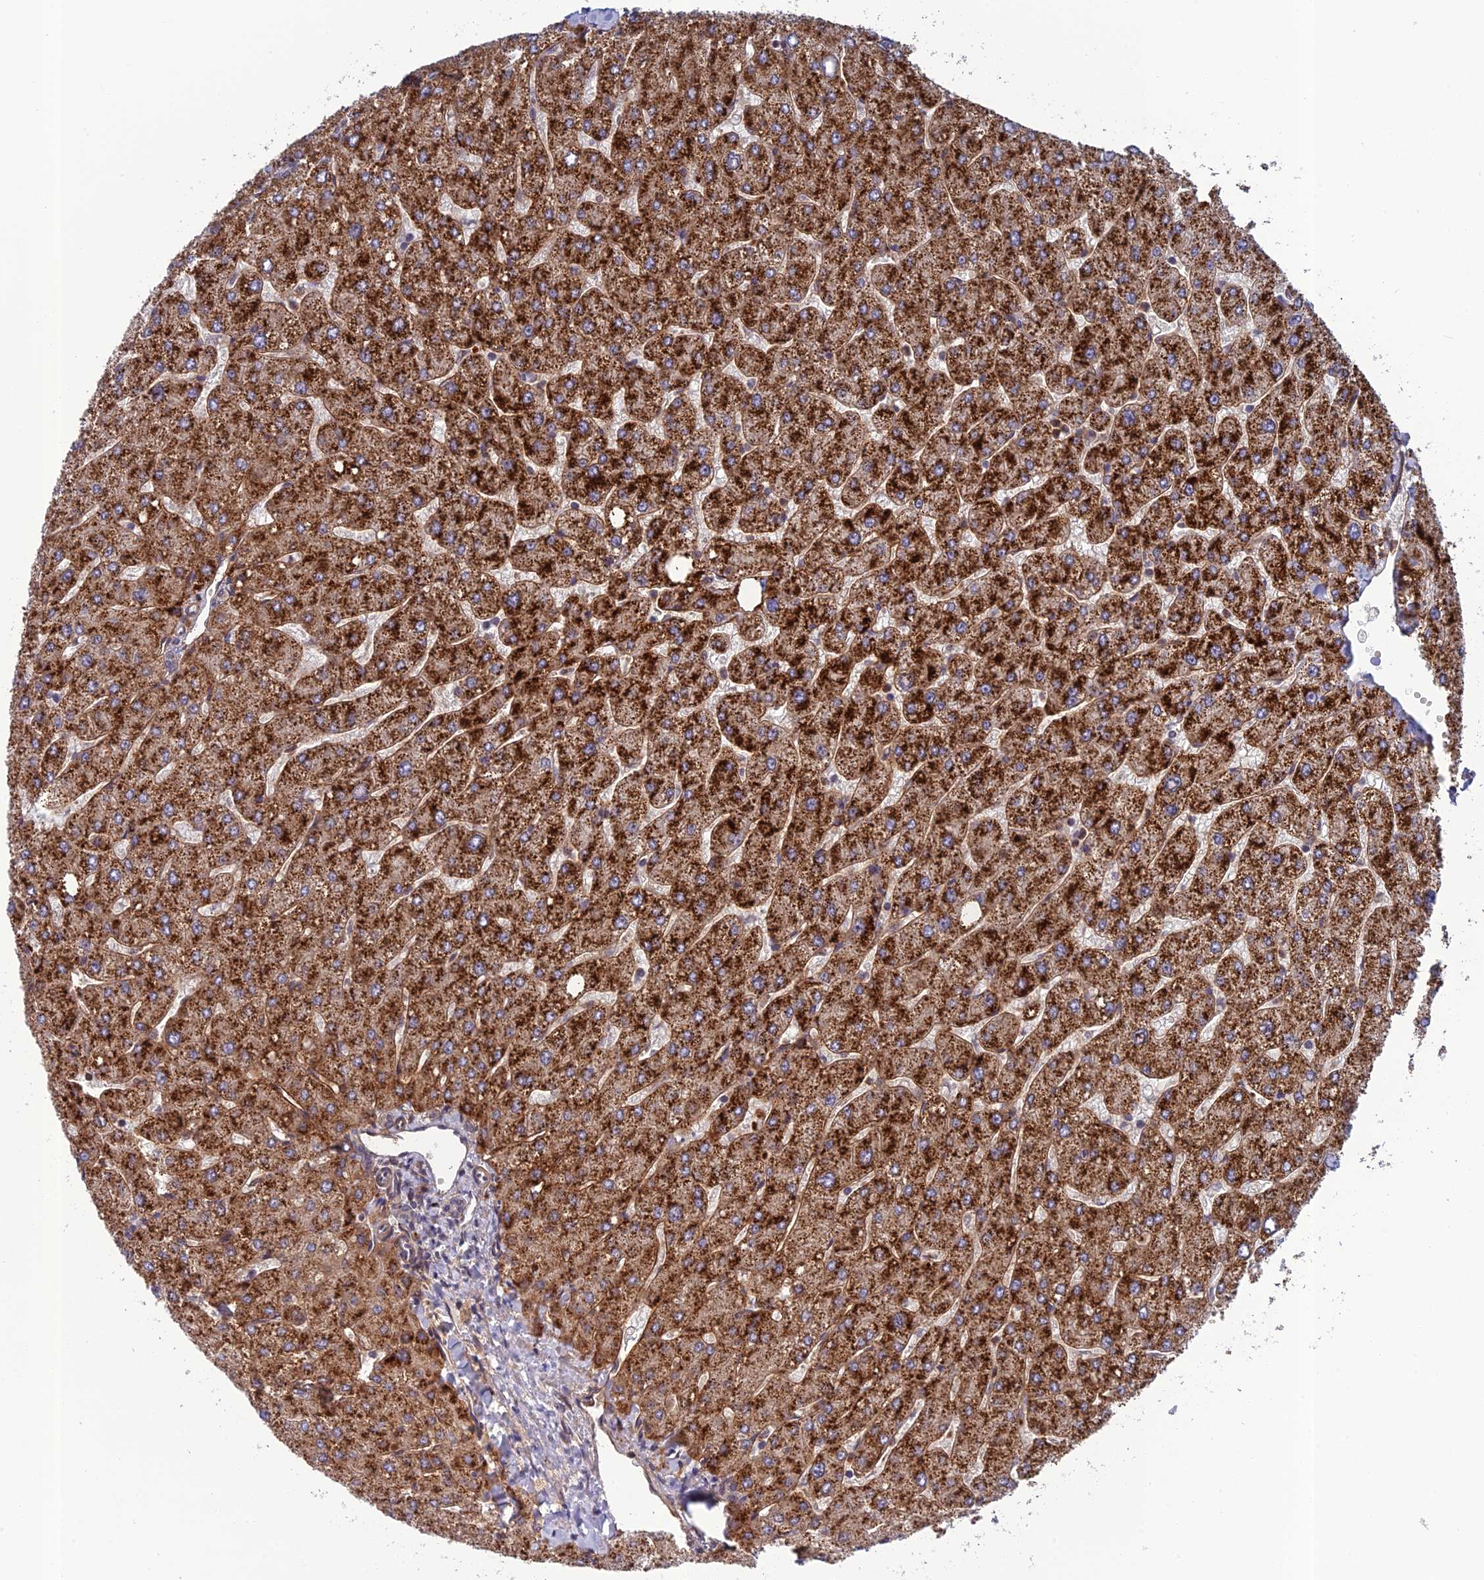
{"staining": {"intensity": "moderate", "quantity": "<25%", "location": "cytoplasmic/membranous"}, "tissue": "liver", "cell_type": "Cholangiocytes", "image_type": "normal", "snomed": [{"axis": "morphology", "description": "Normal tissue, NOS"}, {"axis": "topography", "description": "Liver"}], "caption": "Human liver stained with a brown dye exhibits moderate cytoplasmic/membranous positive staining in about <25% of cholangiocytes.", "gene": "REXO1", "patient": {"sex": "male", "age": 55}}